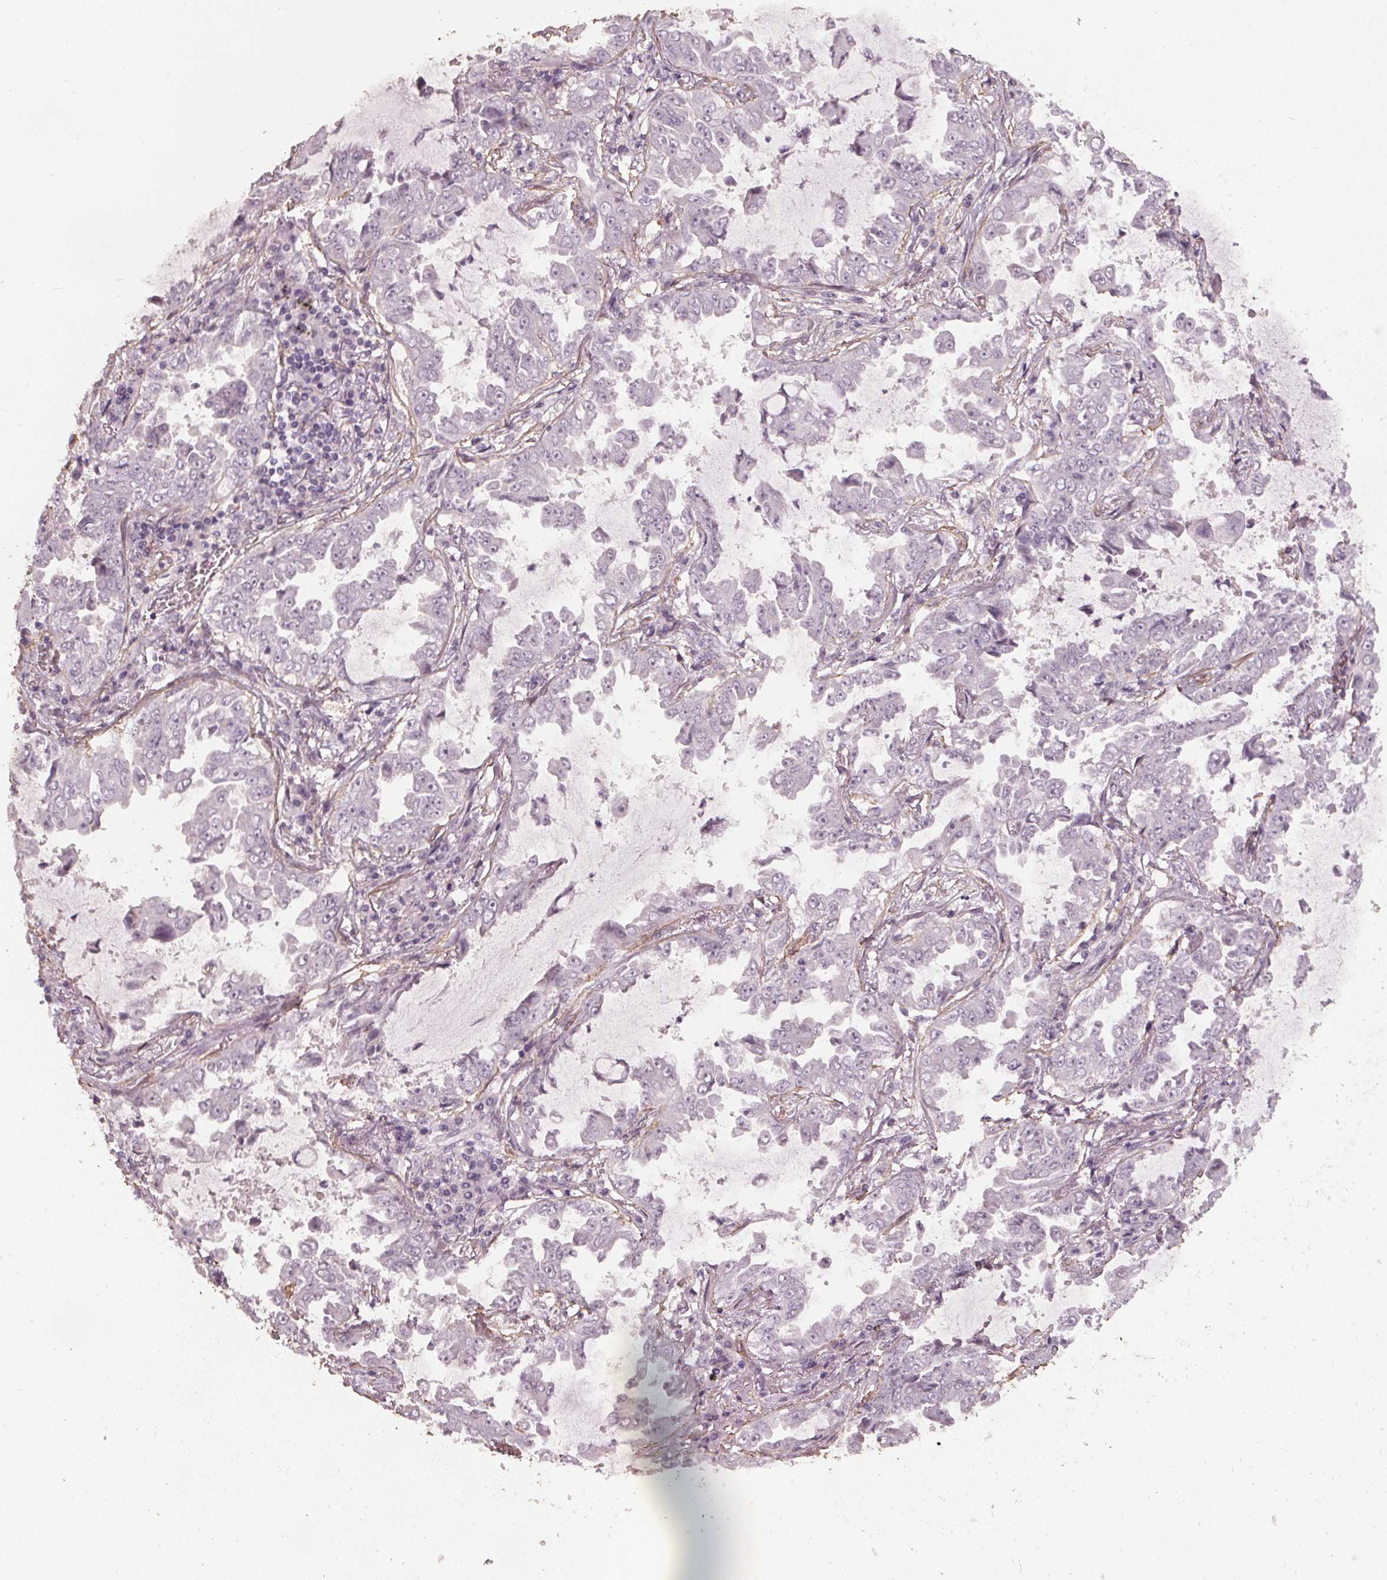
{"staining": {"intensity": "negative", "quantity": "none", "location": "none"}, "tissue": "lung cancer", "cell_type": "Tumor cells", "image_type": "cancer", "snomed": [{"axis": "morphology", "description": "Adenocarcinoma, NOS"}, {"axis": "topography", "description": "Lung"}], "caption": "High magnification brightfield microscopy of adenocarcinoma (lung) stained with DAB (brown) and counterstained with hematoxylin (blue): tumor cells show no significant staining.", "gene": "PKP1", "patient": {"sex": "female", "age": 52}}